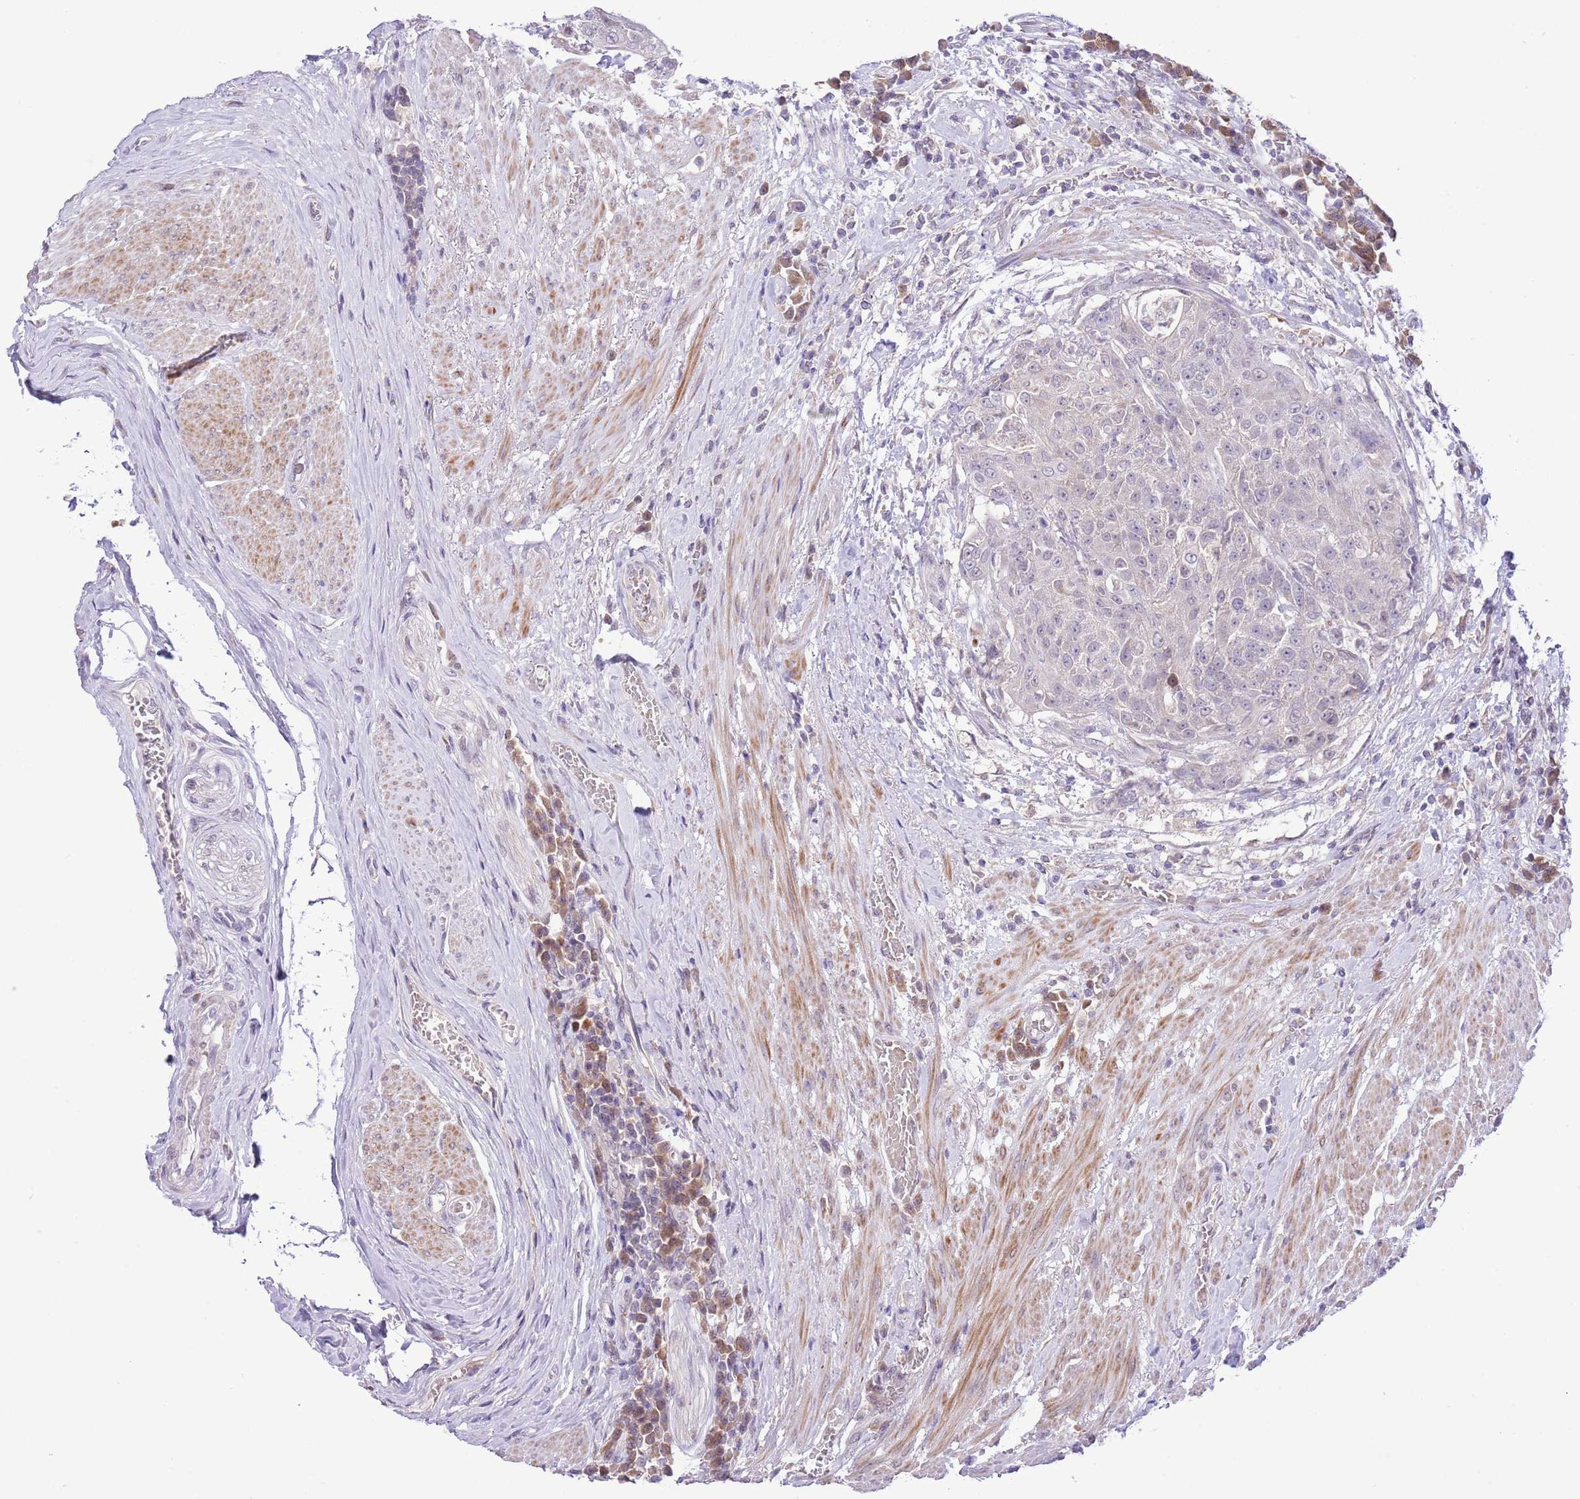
{"staining": {"intensity": "negative", "quantity": "none", "location": "none"}, "tissue": "urothelial cancer", "cell_type": "Tumor cells", "image_type": "cancer", "snomed": [{"axis": "morphology", "description": "Urothelial carcinoma, High grade"}, {"axis": "topography", "description": "Urinary bladder"}], "caption": "Histopathology image shows no protein positivity in tumor cells of urothelial cancer tissue.", "gene": "GALK2", "patient": {"sex": "female", "age": 63}}